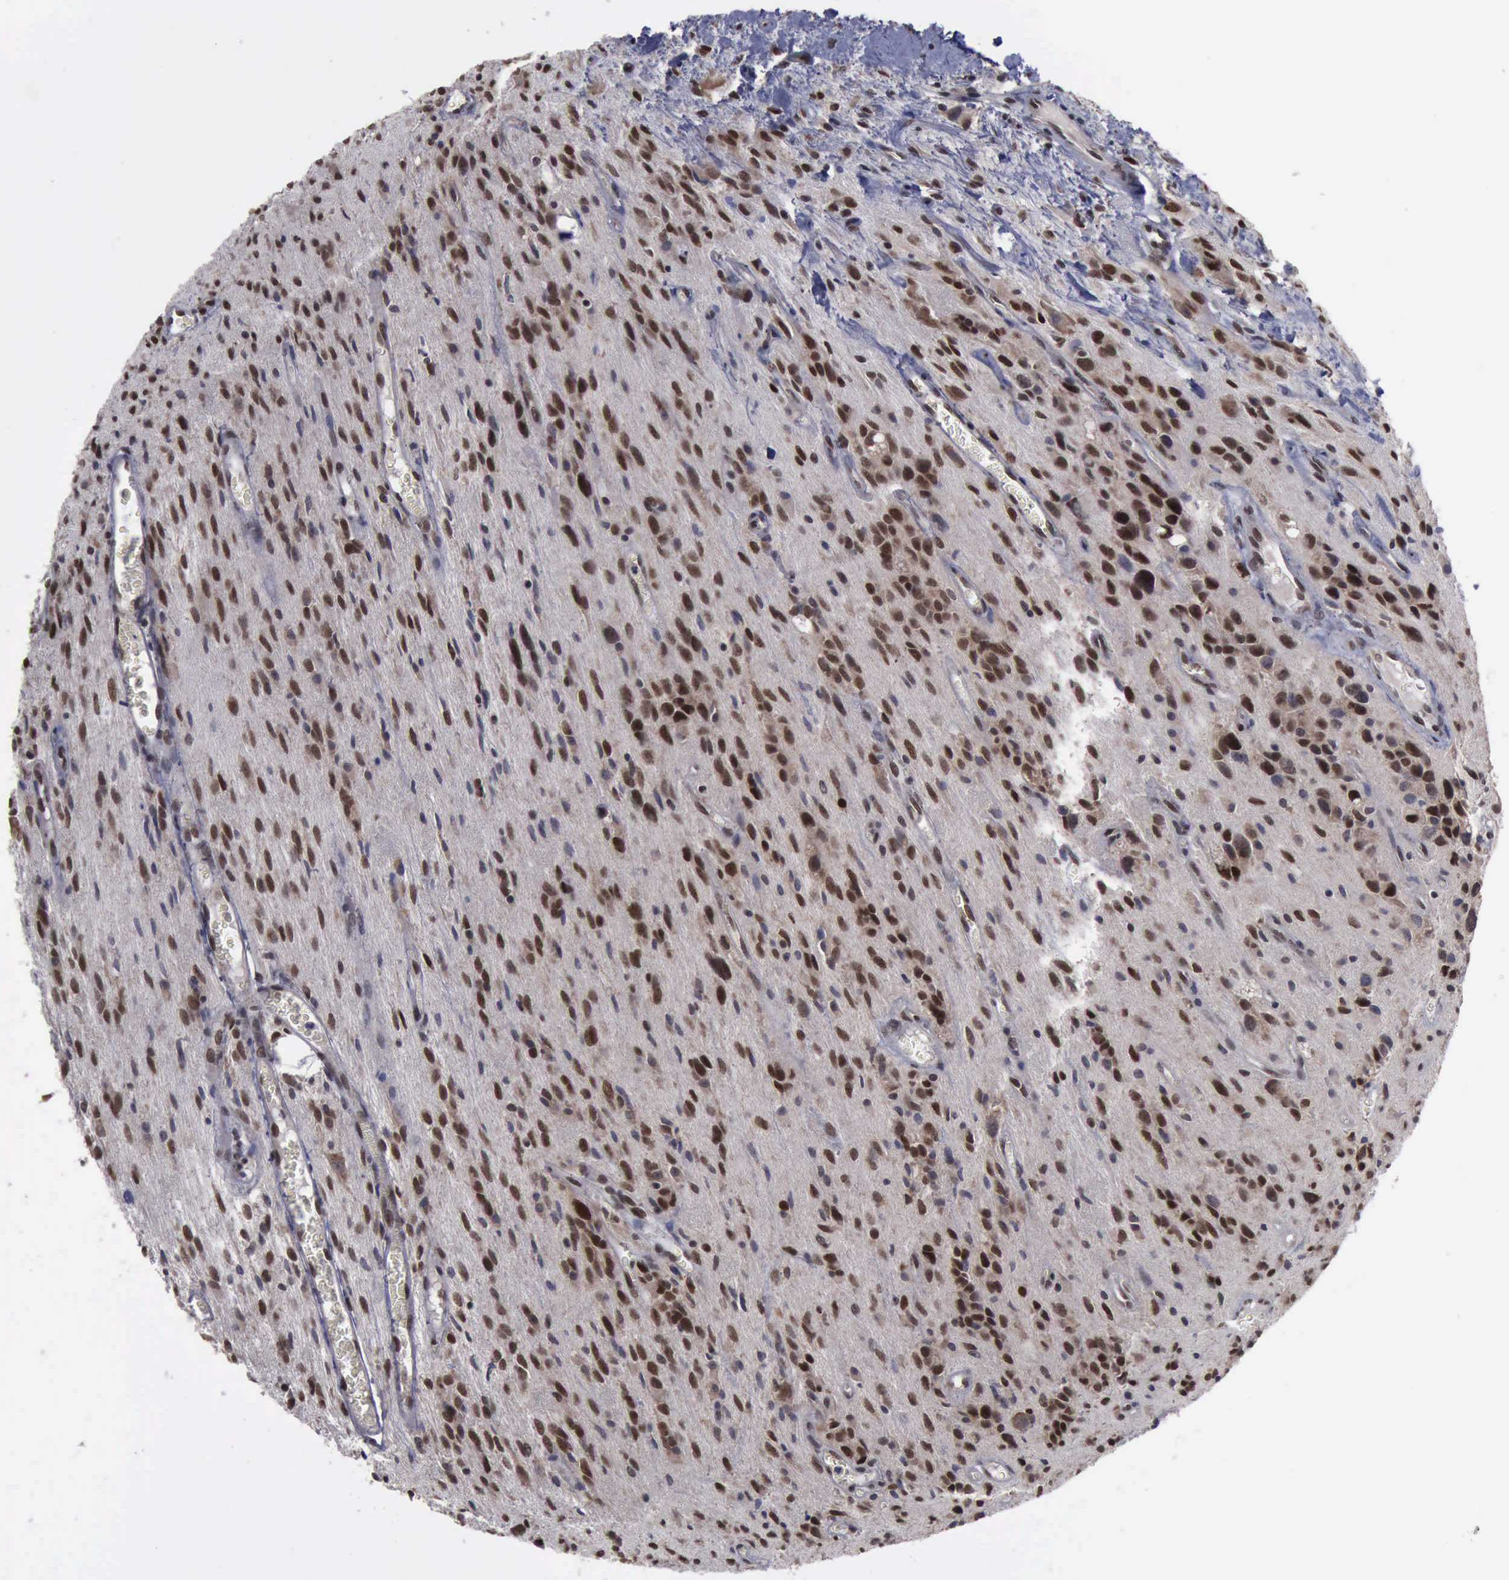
{"staining": {"intensity": "strong", "quantity": ">75%", "location": "cytoplasmic/membranous,nuclear"}, "tissue": "glioma", "cell_type": "Tumor cells", "image_type": "cancer", "snomed": [{"axis": "morphology", "description": "Glioma, malignant, Low grade"}, {"axis": "topography", "description": "Brain"}], "caption": "Immunohistochemical staining of glioma demonstrates high levels of strong cytoplasmic/membranous and nuclear protein expression in approximately >75% of tumor cells.", "gene": "RTCB", "patient": {"sex": "female", "age": 15}}